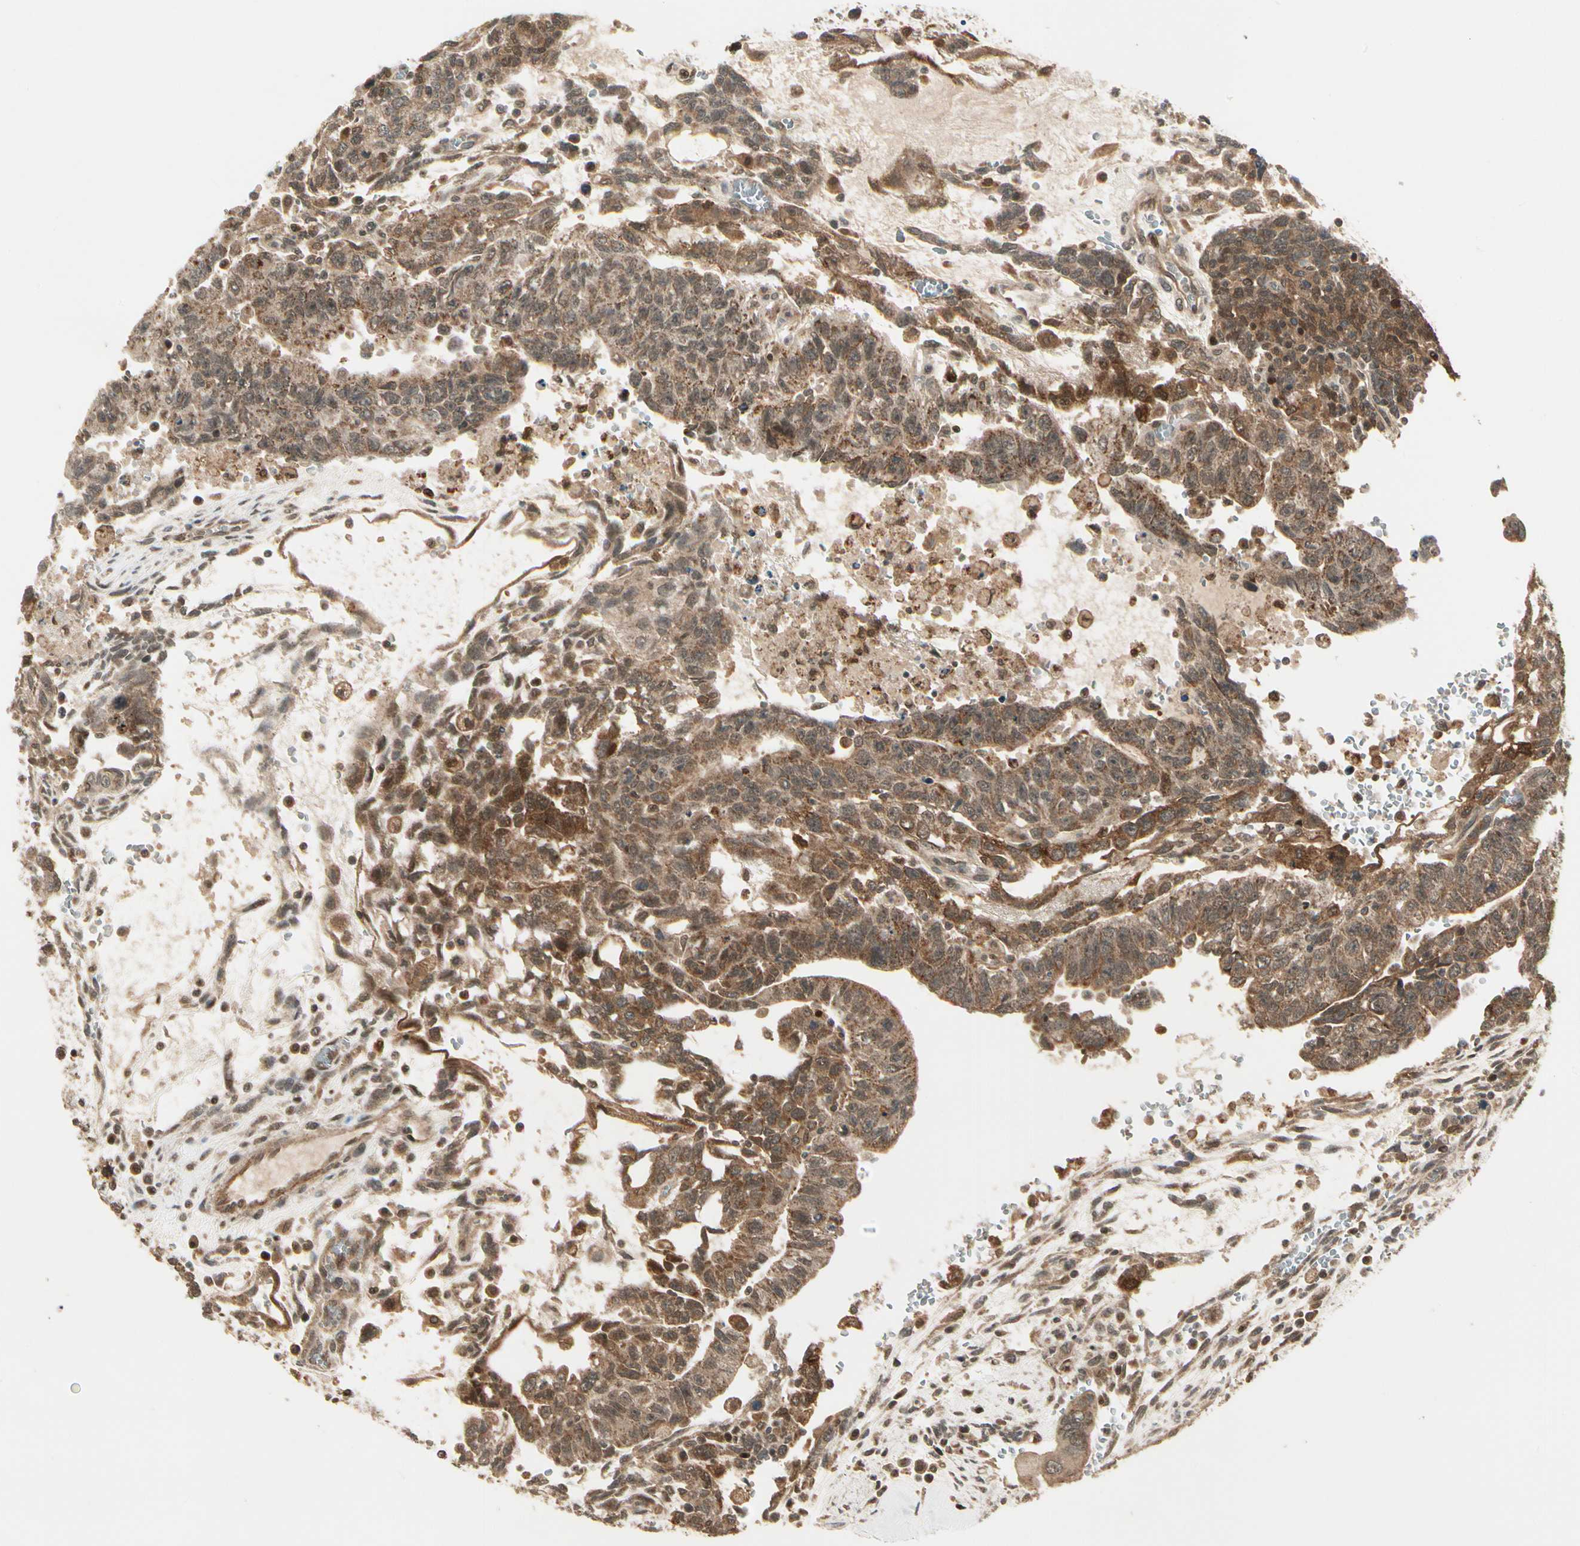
{"staining": {"intensity": "moderate", "quantity": ">75%", "location": "cytoplasmic/membranous"}, "tissue": "testis cancer", "cell_type": "Tumor cells", "image_type": "cancer", "snomed": [{"axis": "morphology", "description": "Seminoma, NOS"}, {"axis": "morphology", "description": "Carcinoma, Embryonal, NOS"}, {"axis": "topography", "description": "Testis"}], "caption": "DAB immunohistochemical staining of embryonal carcinoma (testis) shows moderate cytoplasmic/membranous protein expression in about >75% of tumor cells.", "gene": "GLUL", "patient": {"sex": "male", "age": 52}}